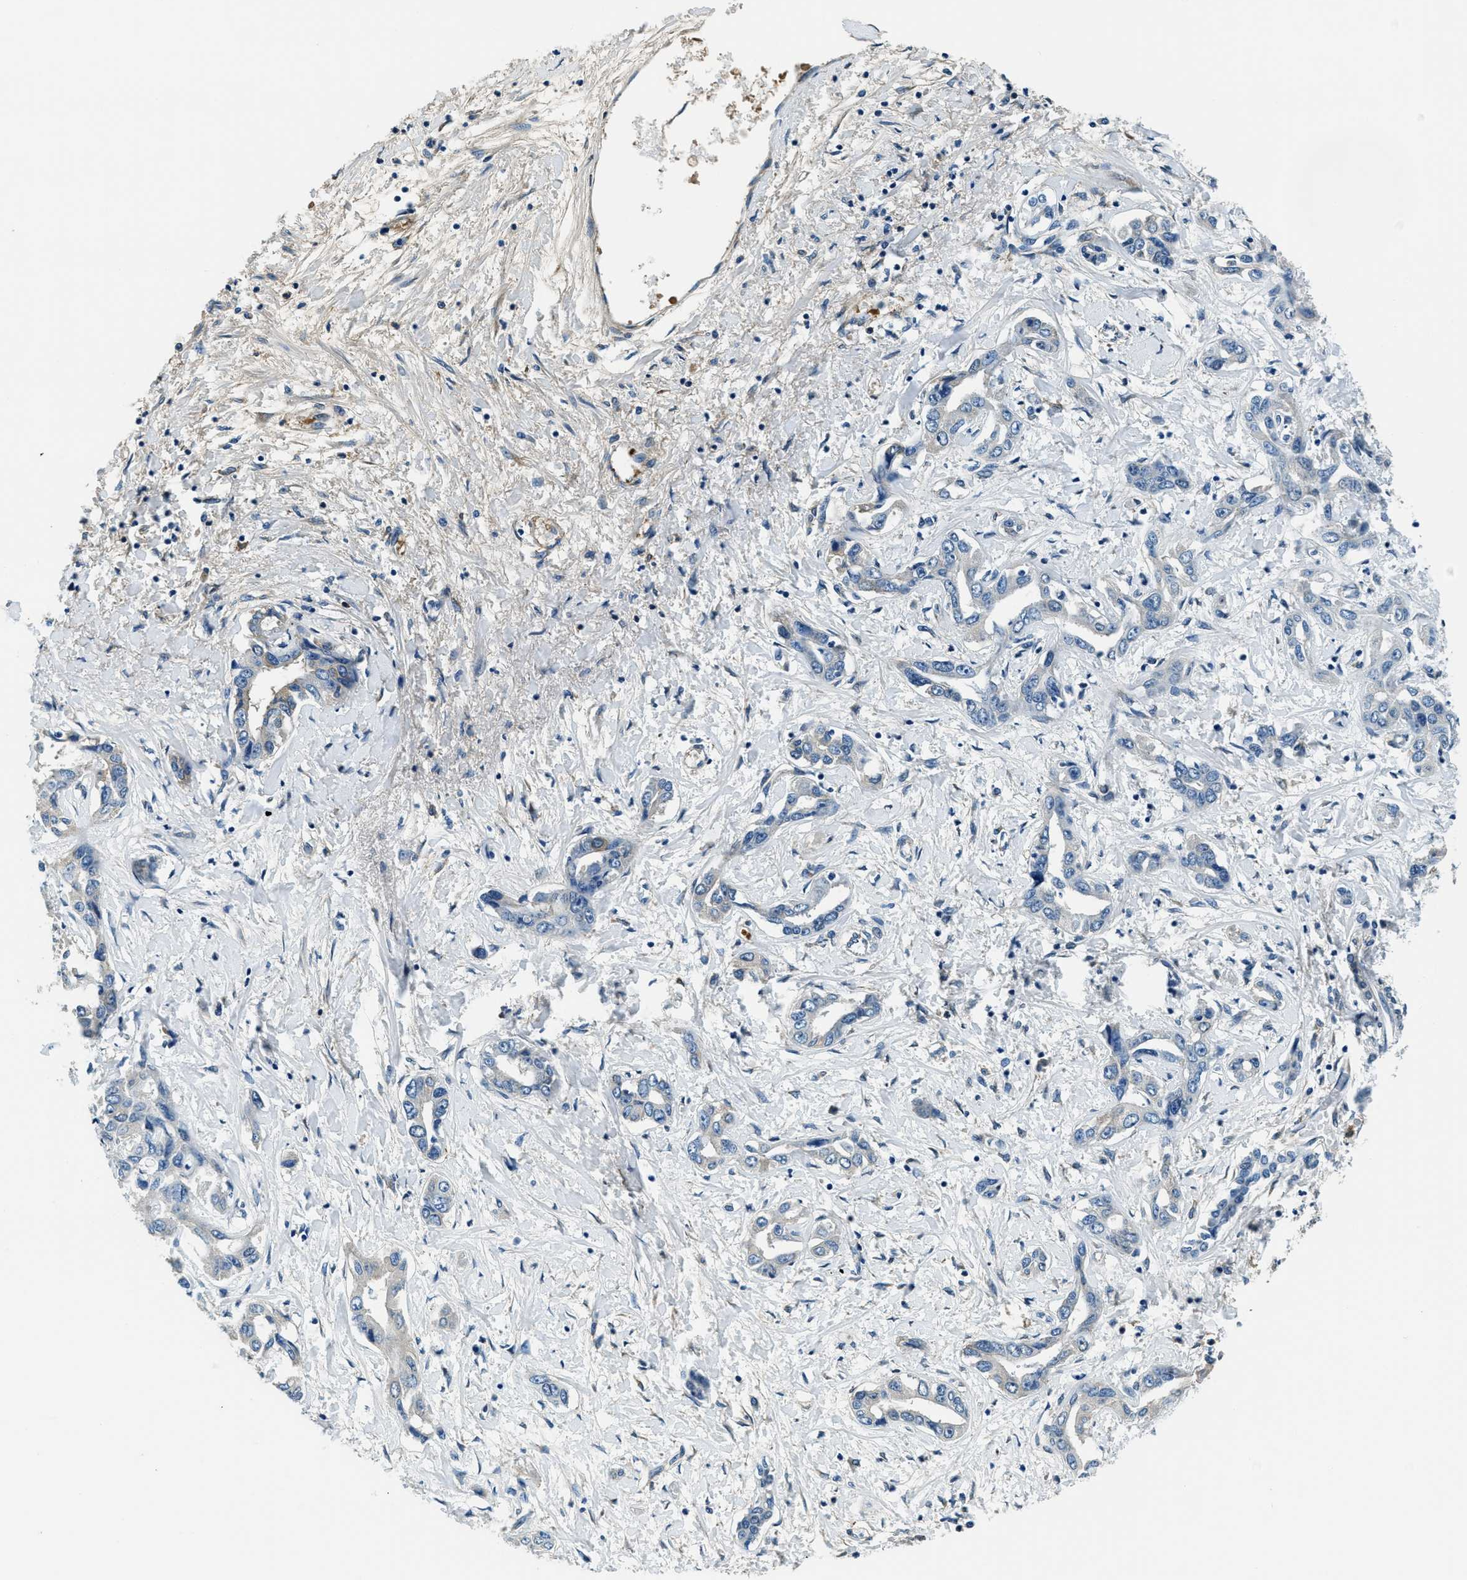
{"staining": {"intensity": "weak", "quantity": "<25%", "location": "cytoplasmic/membranous"}, "tissue": "liver cancer", "cell_type": "Tumor cells", "image_type": "cancer", "snomed": [{"axis": "morphology", "description": "Cholangiocarcinoma"}, {"axis": "topography", "description": "Liver"}], "caption": "Tumor cells are negative for protein expression in human cholangiocarcinoma (liver).", "gene": "TMEM186", "patient": {"sex": "male", "age": 59}}